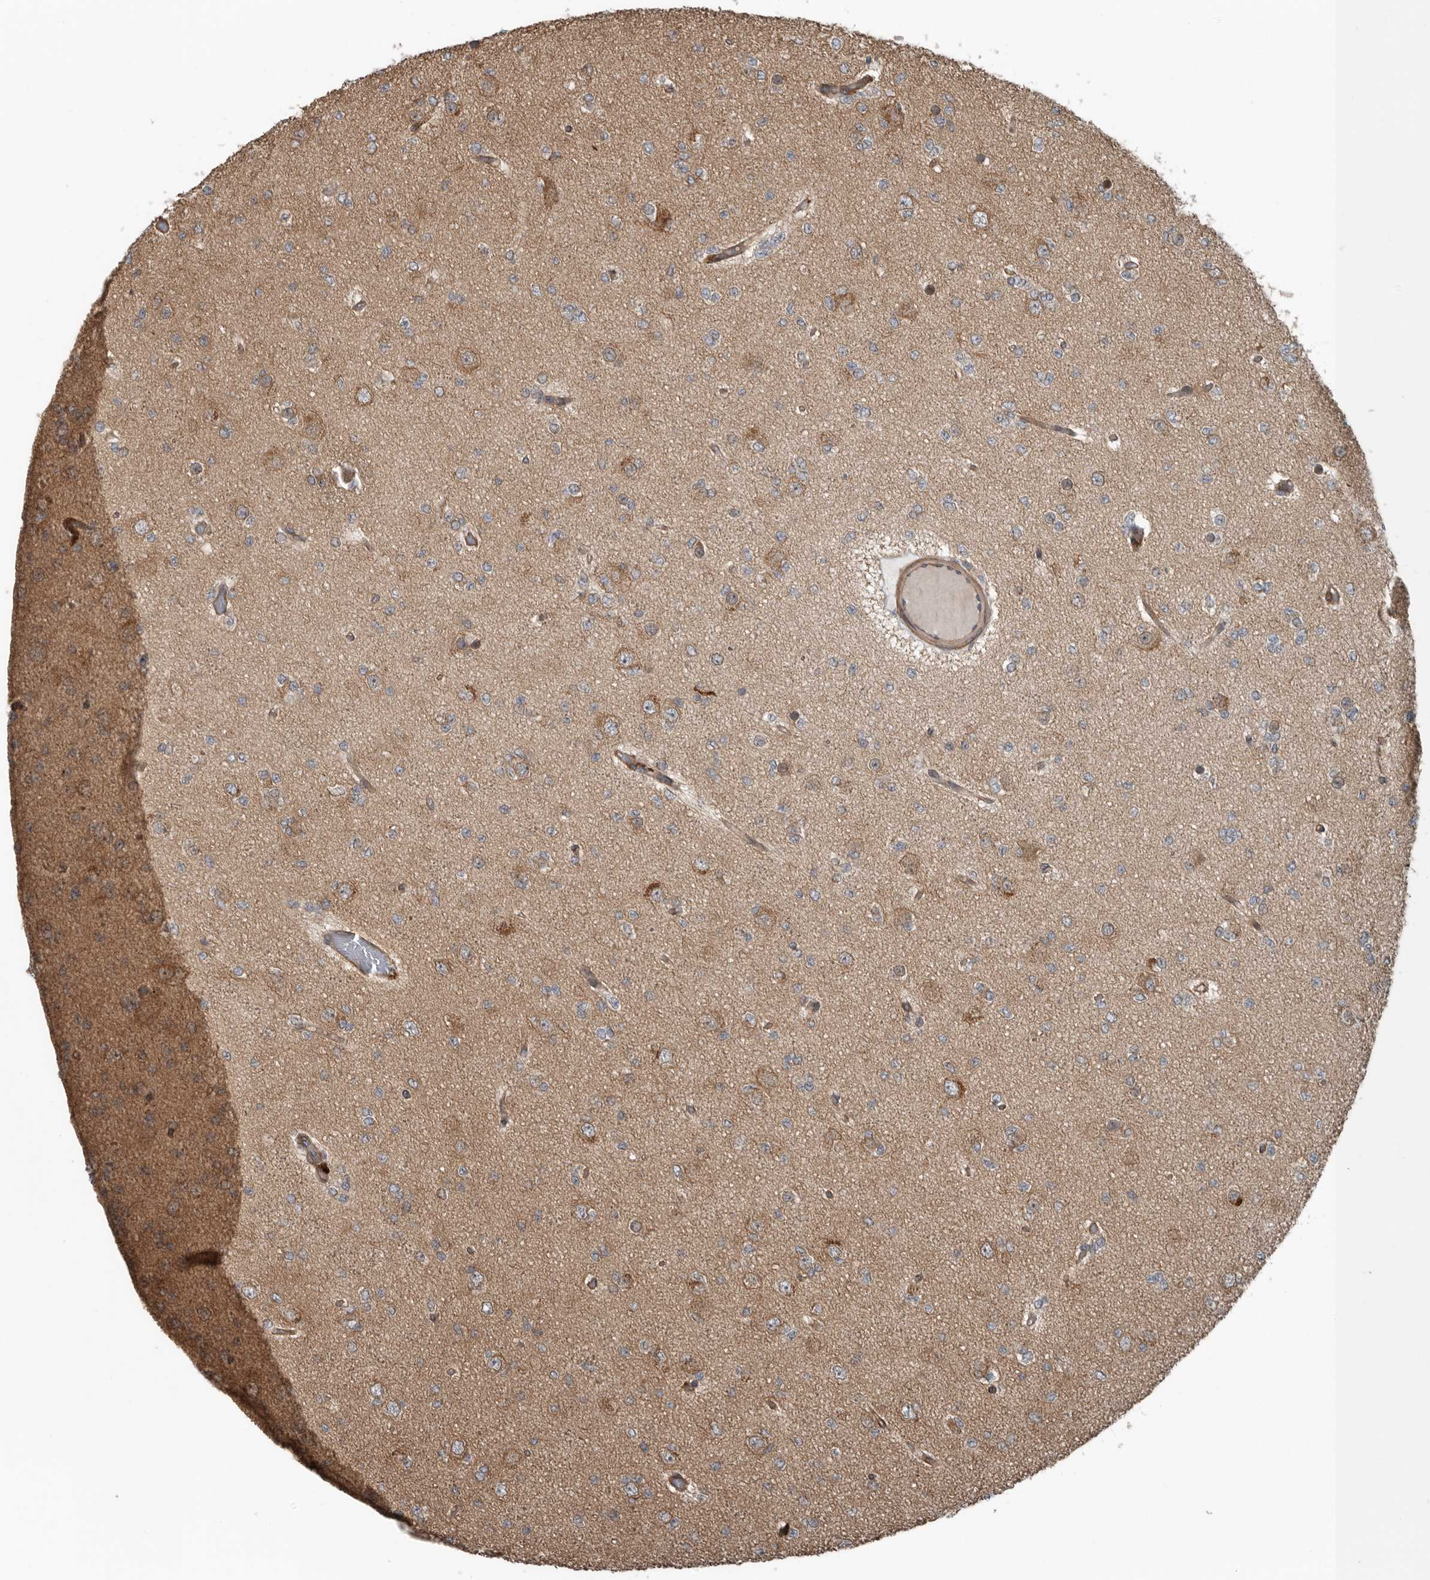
{"staining": {"intensity": "moderate", "quantity": "25%-75%", "location": "cytoplasmic/membranous"}, "tissue": "glioma", "cell_type": "Tumor cells", "image_type": "cancer", "snomed": [{"axis": "morphology", "description": "Glioma, malignant, Low grade"}, {"axis": "topography", "description": "Brain"}], "caption": "Immunohistochemistry (IHC) of glioma displays medium levels of moderate cytoplasmic/membranous positivity in about 25%-75% of tumor cells.", "gene": "AMFR", "patient": {"sex": "female", "age": 22}}